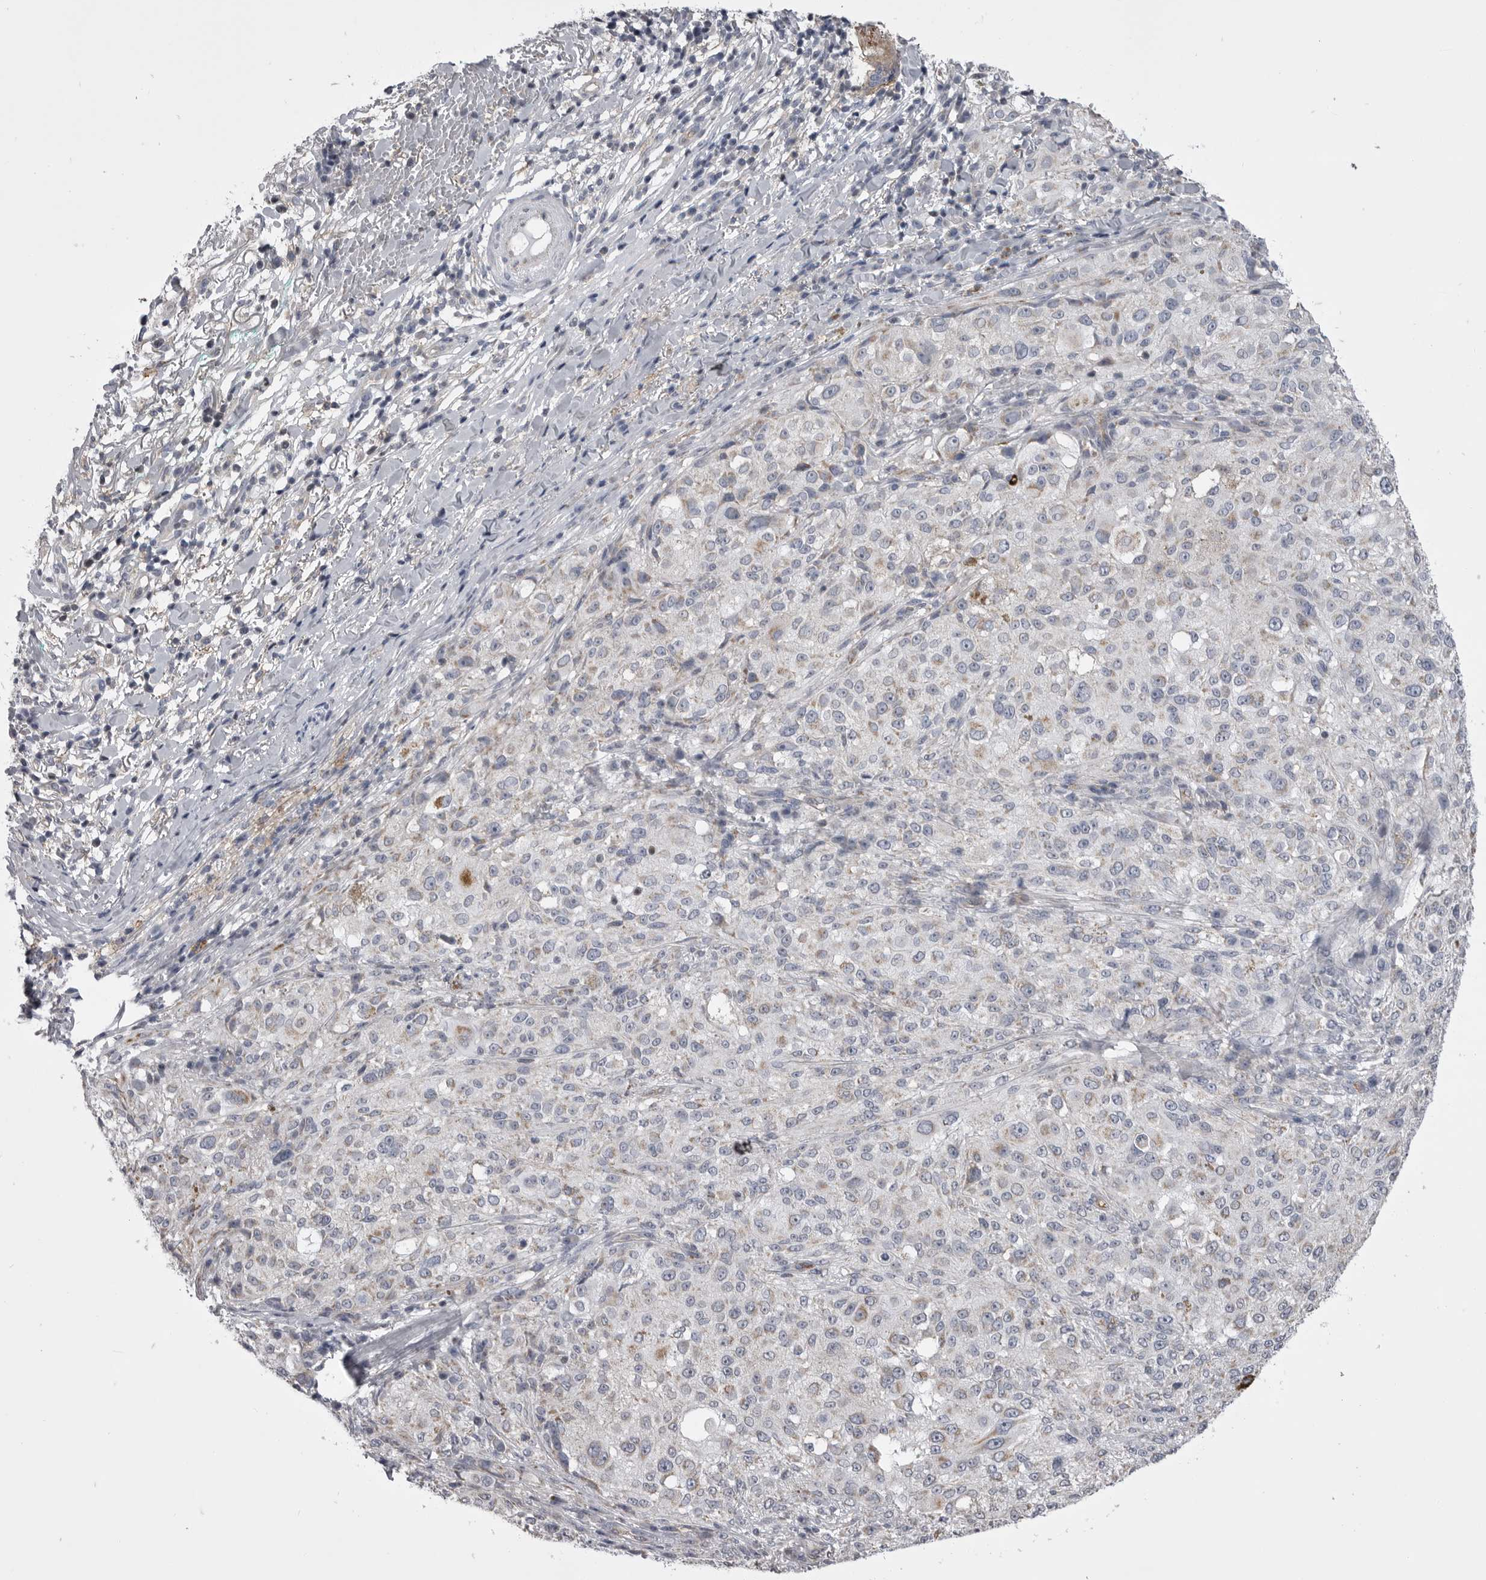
{"staining": {"intensity": "weak", "quantity": "25%-75%", "location": "cytoplasmic/membranous"}, "tissue": "melanoma", "cell_type": "Tumor cells", "image_type": "cancer", "snomed": [{"axis": "morphology", "description": "Necrosis, NOS"}, {"axis": "morphology", "description": "Malignant melanoma, NOS"}, {"axis": "topography", "description": "Skin"}], "caption": "Immunohistochemistry histopathology image of melanoma stained for a protein (brown), which reveals low levels of weak cytoplasmic/membranous expression in about 25%-75% of tumor cells.", "gene": "OPLAH", "patient": {"sex": "female", "age": 87}}